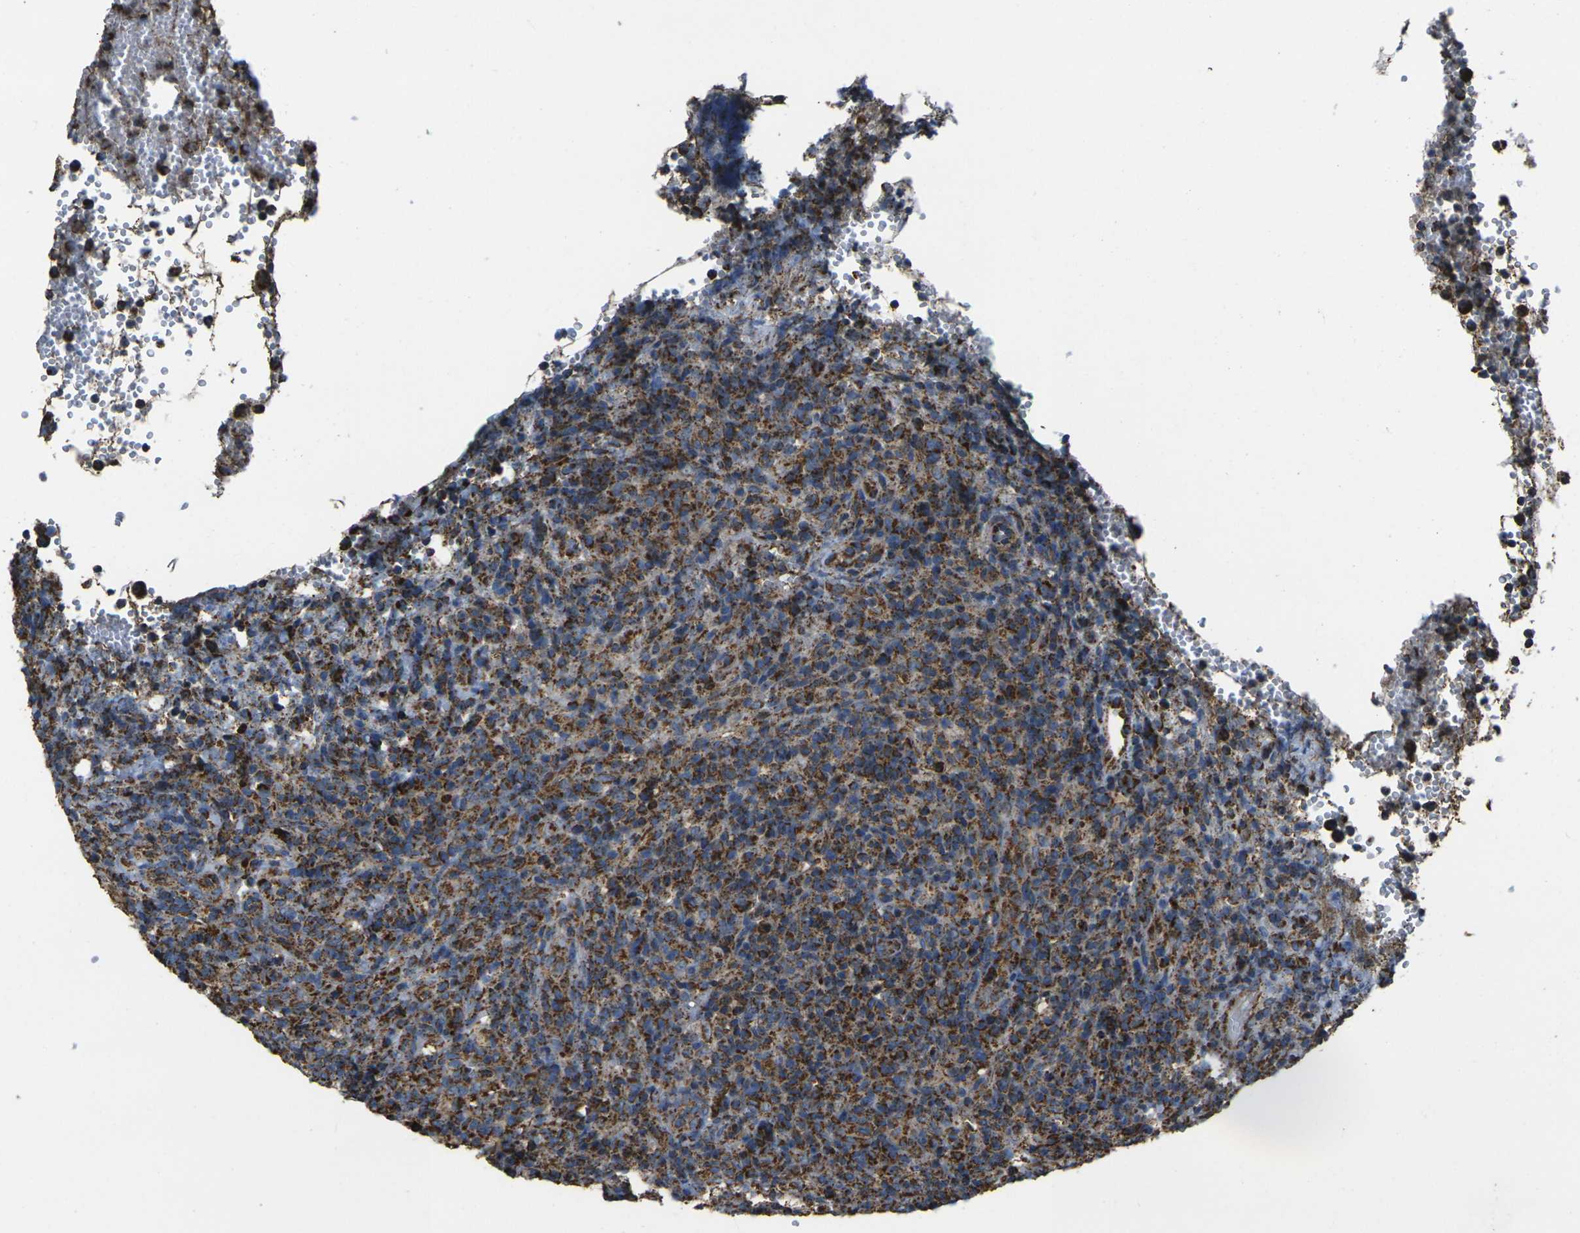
{"staining": {"intensity": "strong", "quantity": ">75%", "location": "cytoplasmic/membranous"}, "tissue": "lymphoma", "cell_type": "Tumor cells", "image_type": "cancer", "snomed": [{"axis": "morphology", "description": "Malignant lymphoma, non-Hodgkin's type, High grade"}, {"axis": "topography", "description": "Lymph node"}], "caption": "Immunohistochemical staining of lymphoma reveals high levels of strong cytoplasmic/membranous expression in approximately >75% of tumor cells.", "gene": "KLHL5", "patient": {"sex": "female", "age": 76}}